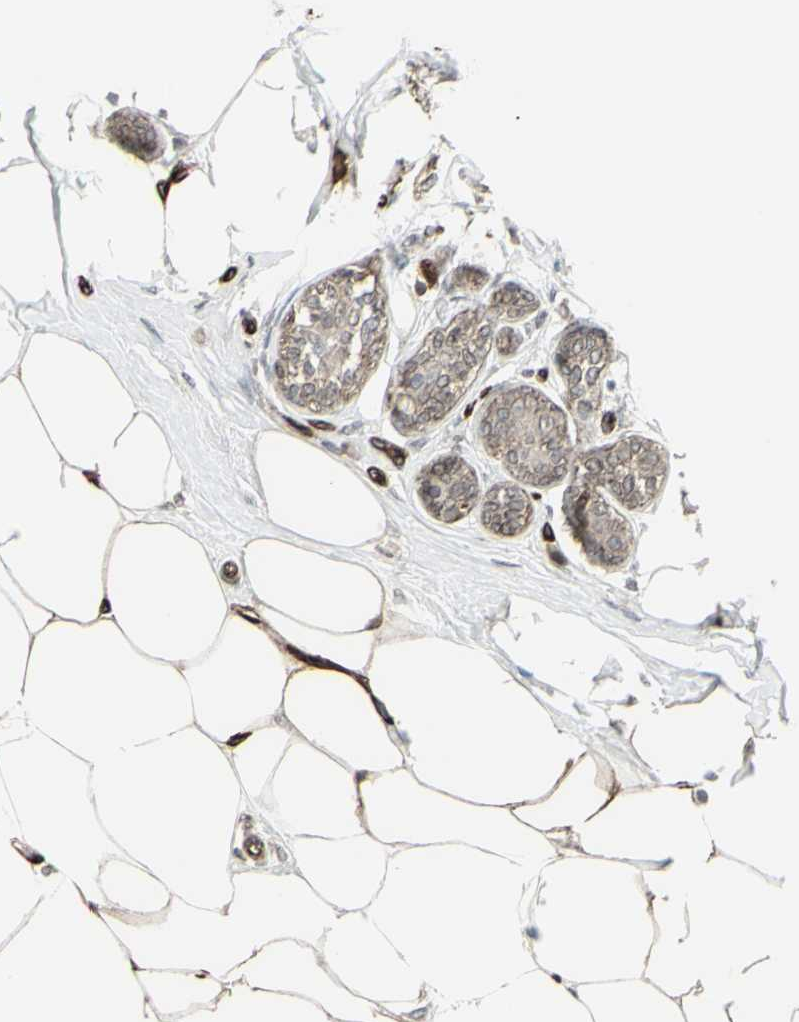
{"staining": {"intensity": "moderate", "quantity": ">75%", "location": "cytoplasmic/membranous,nuclear"}, "tissue": "breast cancer", "cell_type": "Tumor cells", "image_type": "cancer", "snomed": [{"axis": "morphology", "description": "Normal tissue, NOS"}, {"axis": "morphology", "description": "Duct carcinoma"}, {"axis": "topography", "description": "Breast"}], "caption": "Immunohistochemical staining of breast intraductal carcinoma reveals moderate cytoplasmic/membranous and nuclear protein staining in about >75% of tumor cells.", "gene": "DTX3L", "patient": {"sex": "female", "age": 39}}